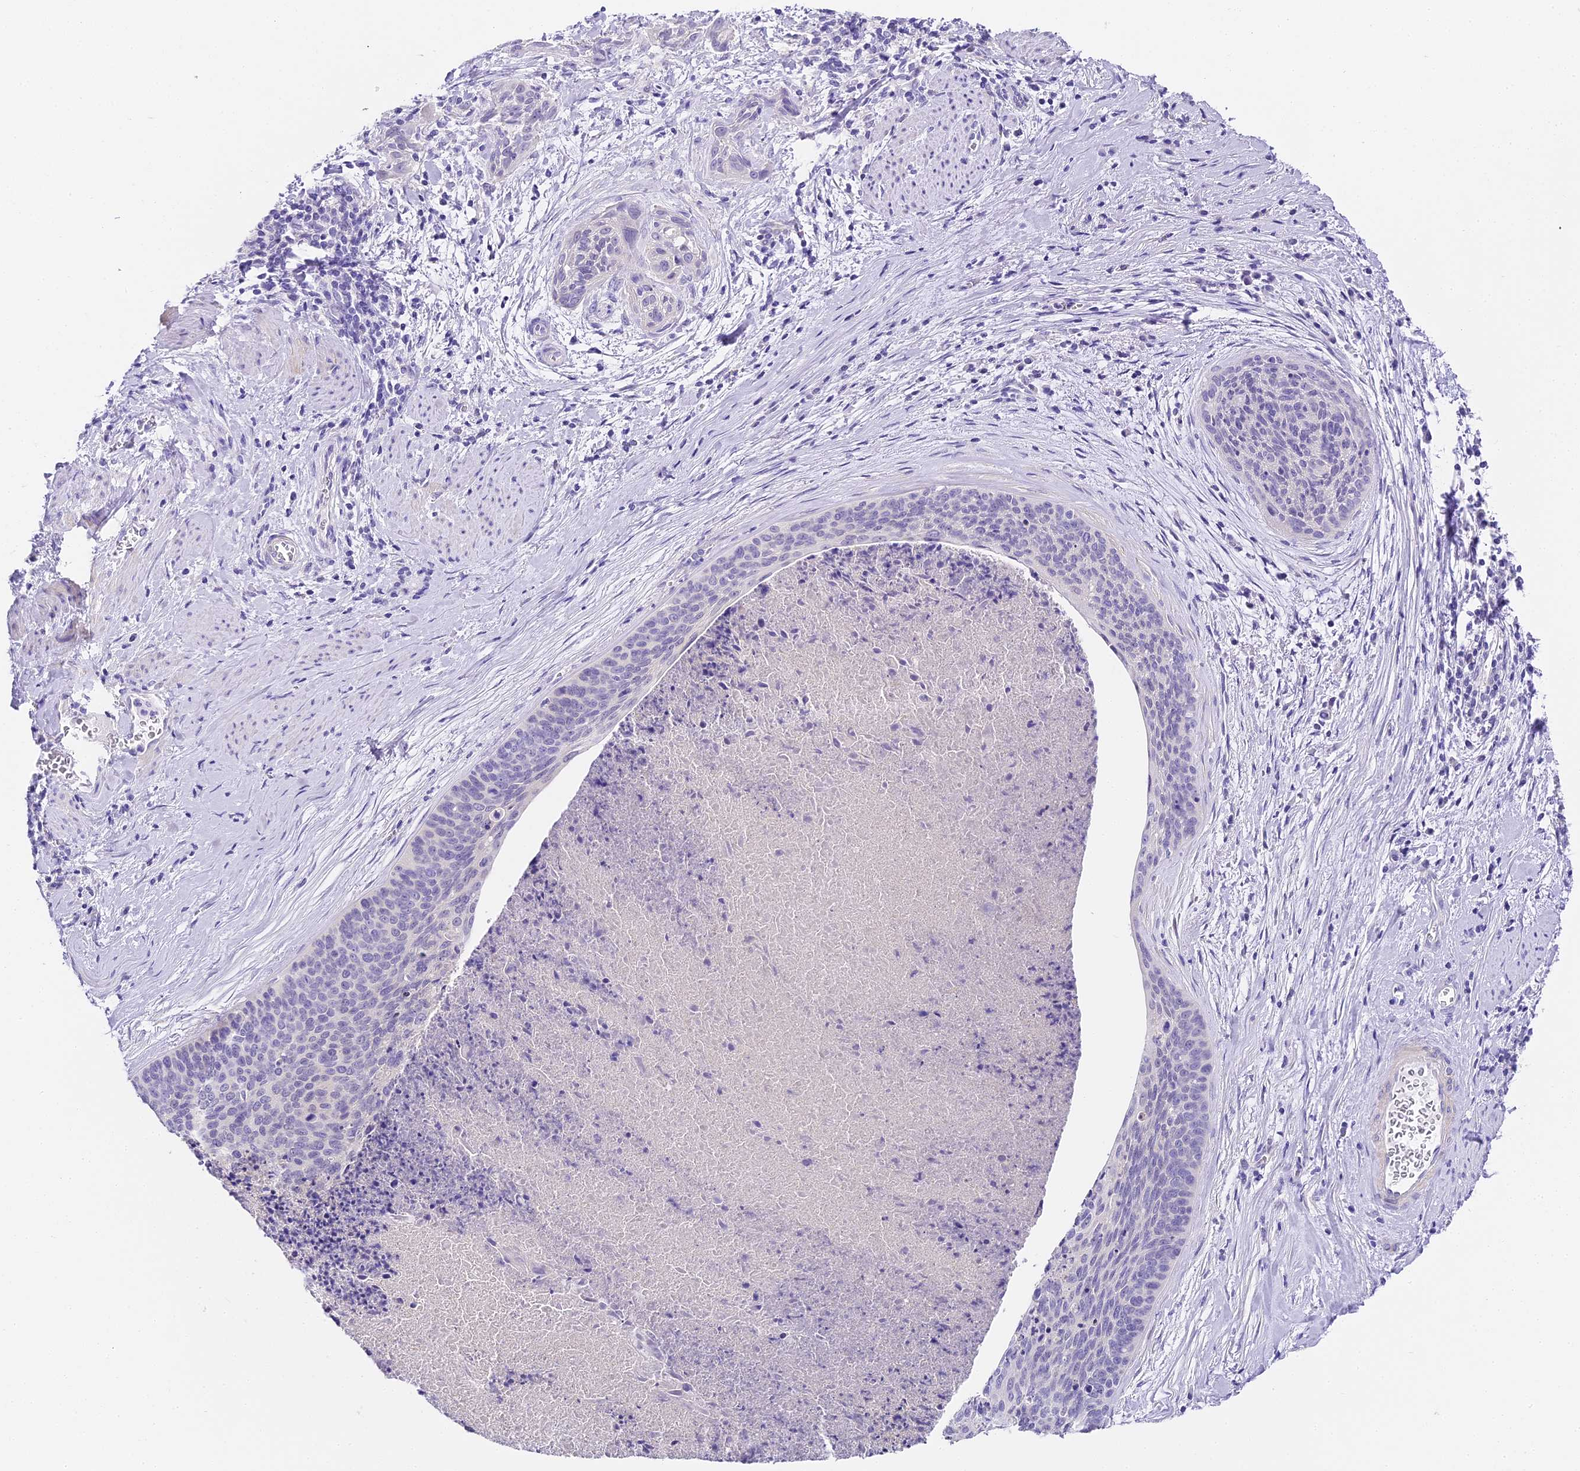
{"staining": {"intensity": "negative", "quantity": "none", "location": "none"}, "tissue": "cervical cancer", "cell_type": "Tumor cells", "image_type": "cancer", "snomed": [{"axis": "morphology", "description": "Squamous cell carcinoma, NOS"}, {"axis": "topography", "description": "Cervix"}], "caption": "DAB immunohistochemical staining of squamous cell carcinoma (cervical) demonstrates no significant staining in tumor cells.", "gene": "ABHD14A-ACY1", "patient": {"sex": "female", "age": 55}}